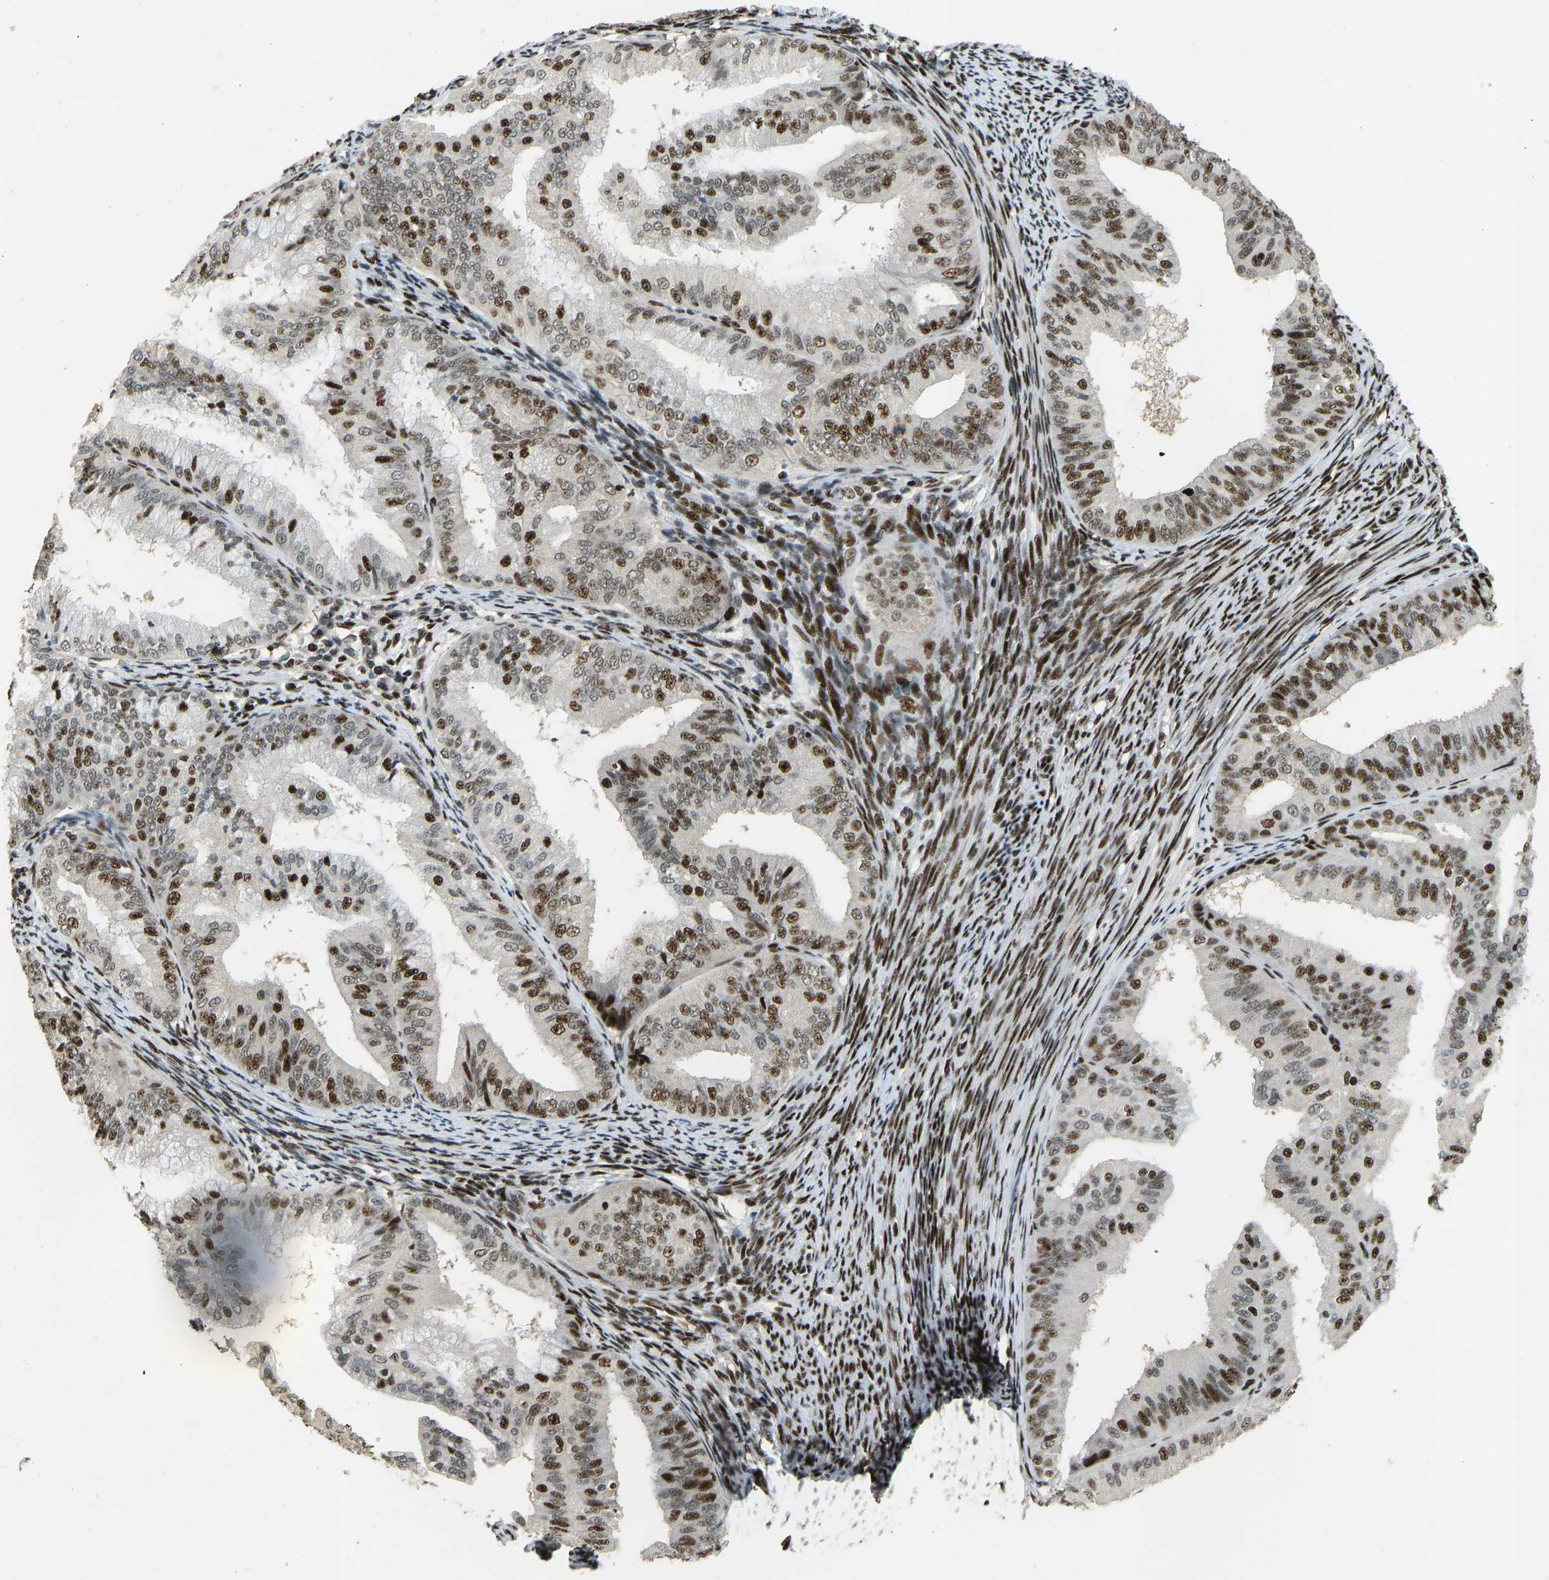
{"staining": {"intensity": "strong", "quantity": ">75%", "location": "nuclear"}, "tissue": "endometrial cancer", "cell_type": "Tumor cells", "image_type": "cancer", "snomed": [{"axis": "morphology", "description": "Adenocarcinoma, NOS"}, {"axis": "topography", "description": "Endometrium"}], "caption": "A histopathology image of human endometrial cancer (adenocarcinoma) stained for a protein displays strong nuclear brown staining in tumor cells.", "gene": "FOXK1", "patient": {"sex": "female", "age": 63}}